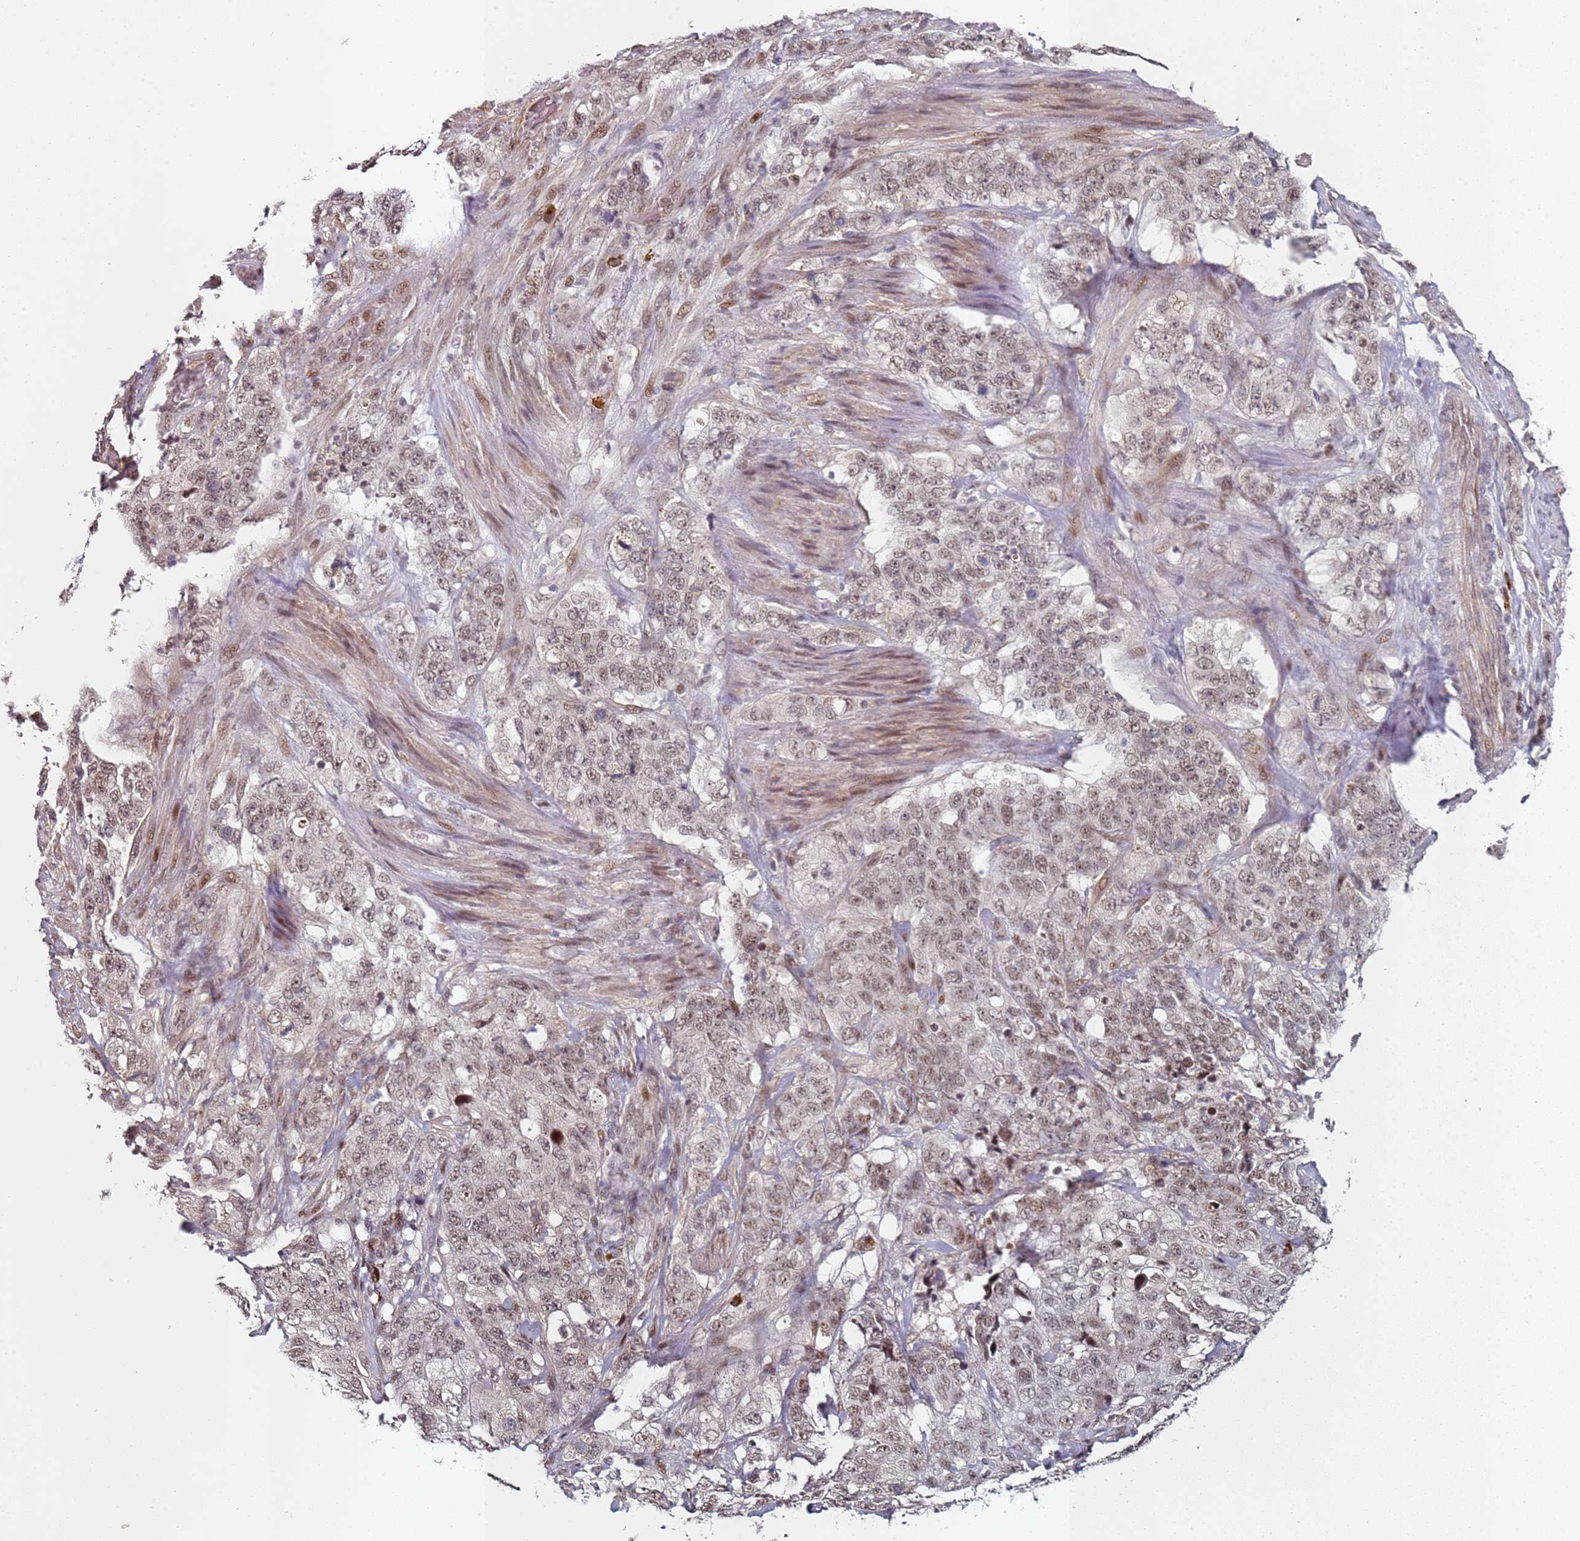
{"staining": {"intensity": "weak", "quantity": ">75%", "location": "nuclear"}, "tissue": "stomach cancer", "cell_type": "Tumor cells", "image_type": "cancer", "snomed": [{"axis": "morphology", "description": "Adenocarcinoma, NOS"}, {"axis": "topography", "description": "Stomach"}], "caption": "Stomach cancer (adenocarcinoma) stained with a protein marker exhibits weak staining in tumor cells.", "gene": "ATF6B", "patient": {"sex": "male", "age": 48}}